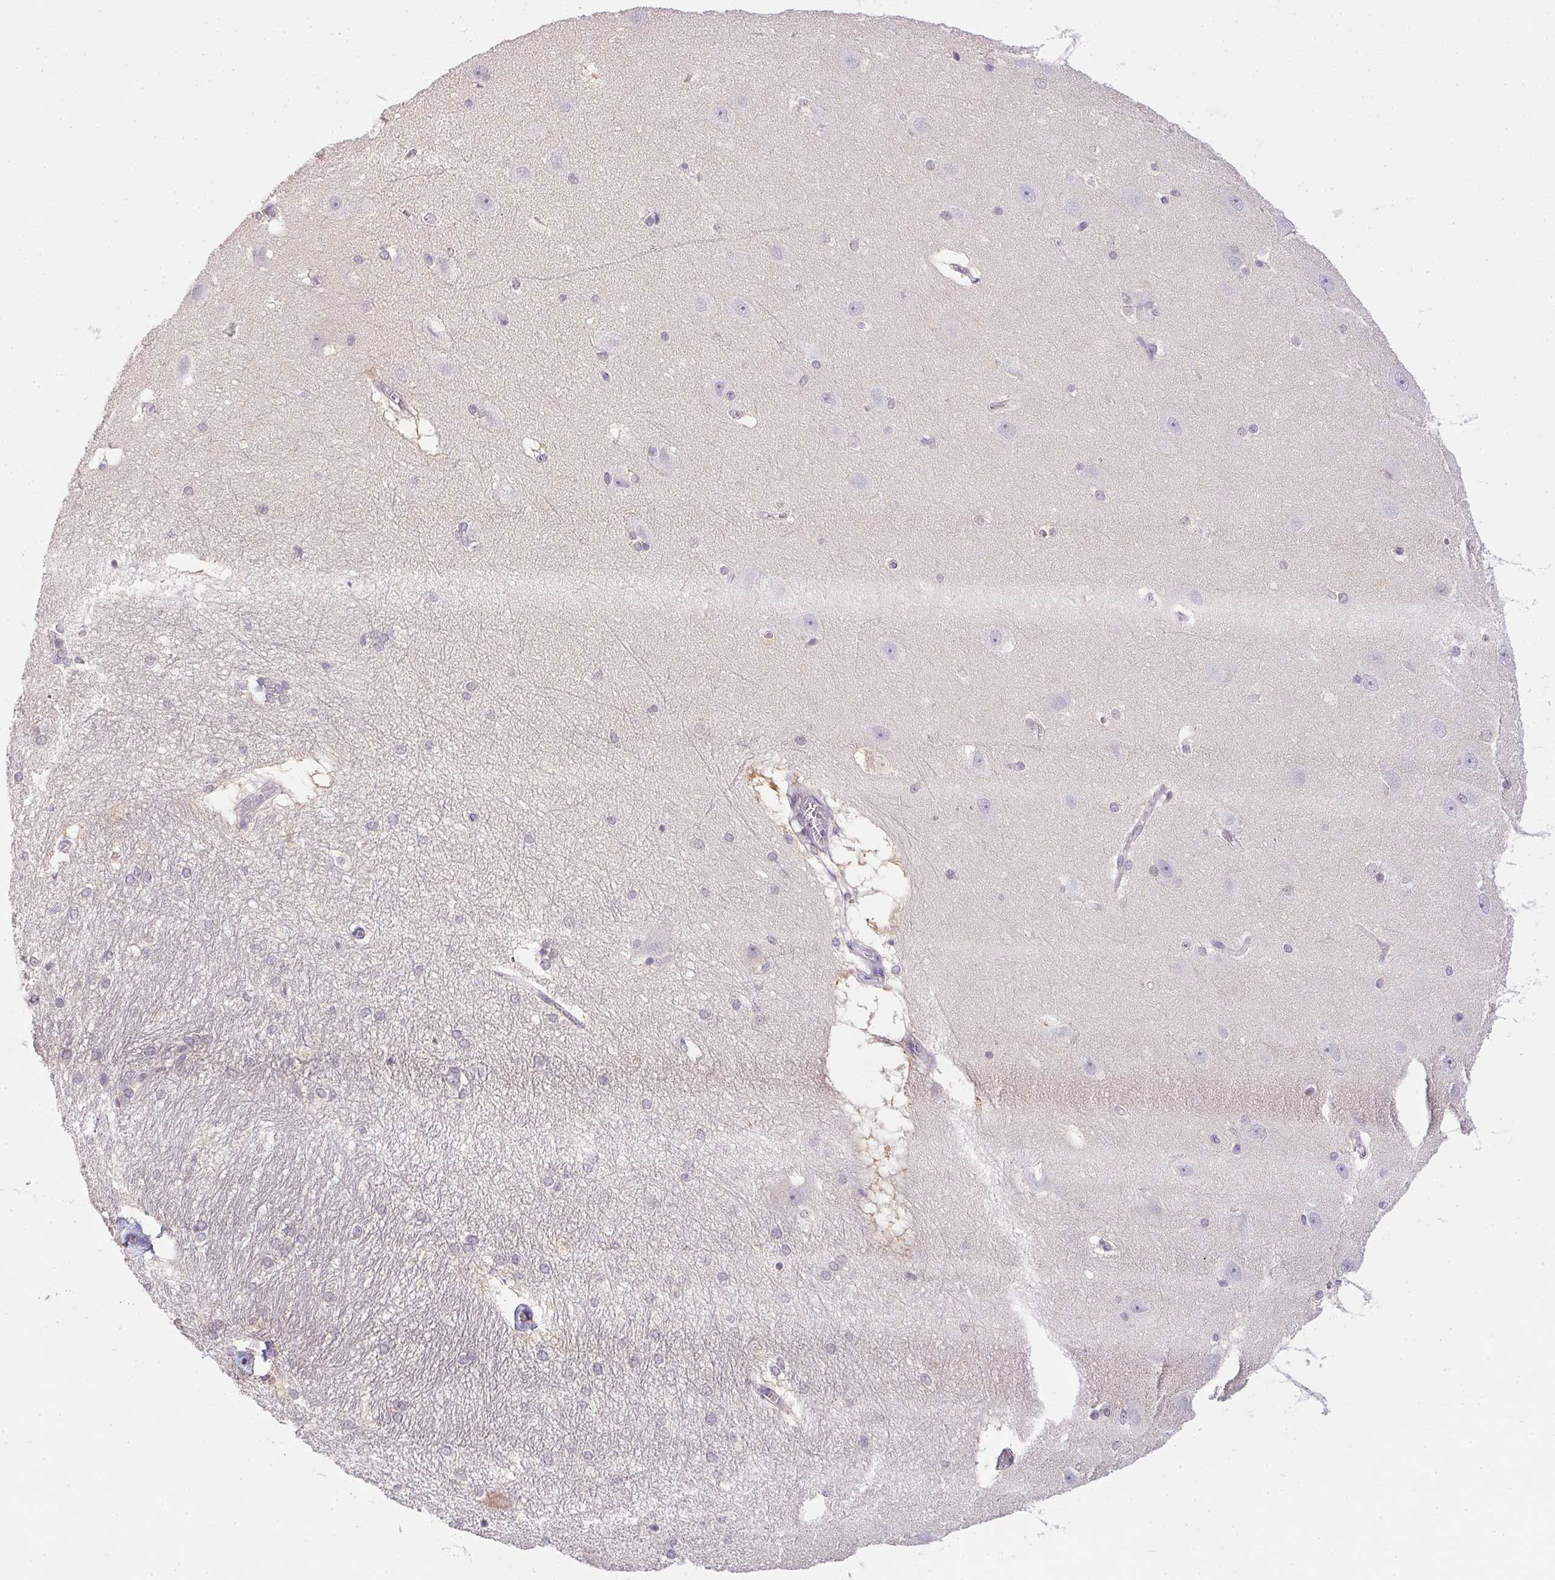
{"staining": {"intensity": "negative", "quantity": "none", "location": "none"}, "tissue": "hippocampus", "cell_type": "Glial cells", "image_type": "normal", "snomed": [{"axis": "morphology", "description": "Normal tissue, NOS"}, {"axis": "topography", "description": "Cerebral cortex"}, {"axis": "topography", "description": "Hippocampus"}], "caption": "Immunohistochemical staining of unremarkable hippocampus reveals no significant staining in glial cells. (DAB immunohistochemistry with hematoxylin counter stain).", "gene": "DNAJC5G", "patient": {"sex": "female", "age": 19}}